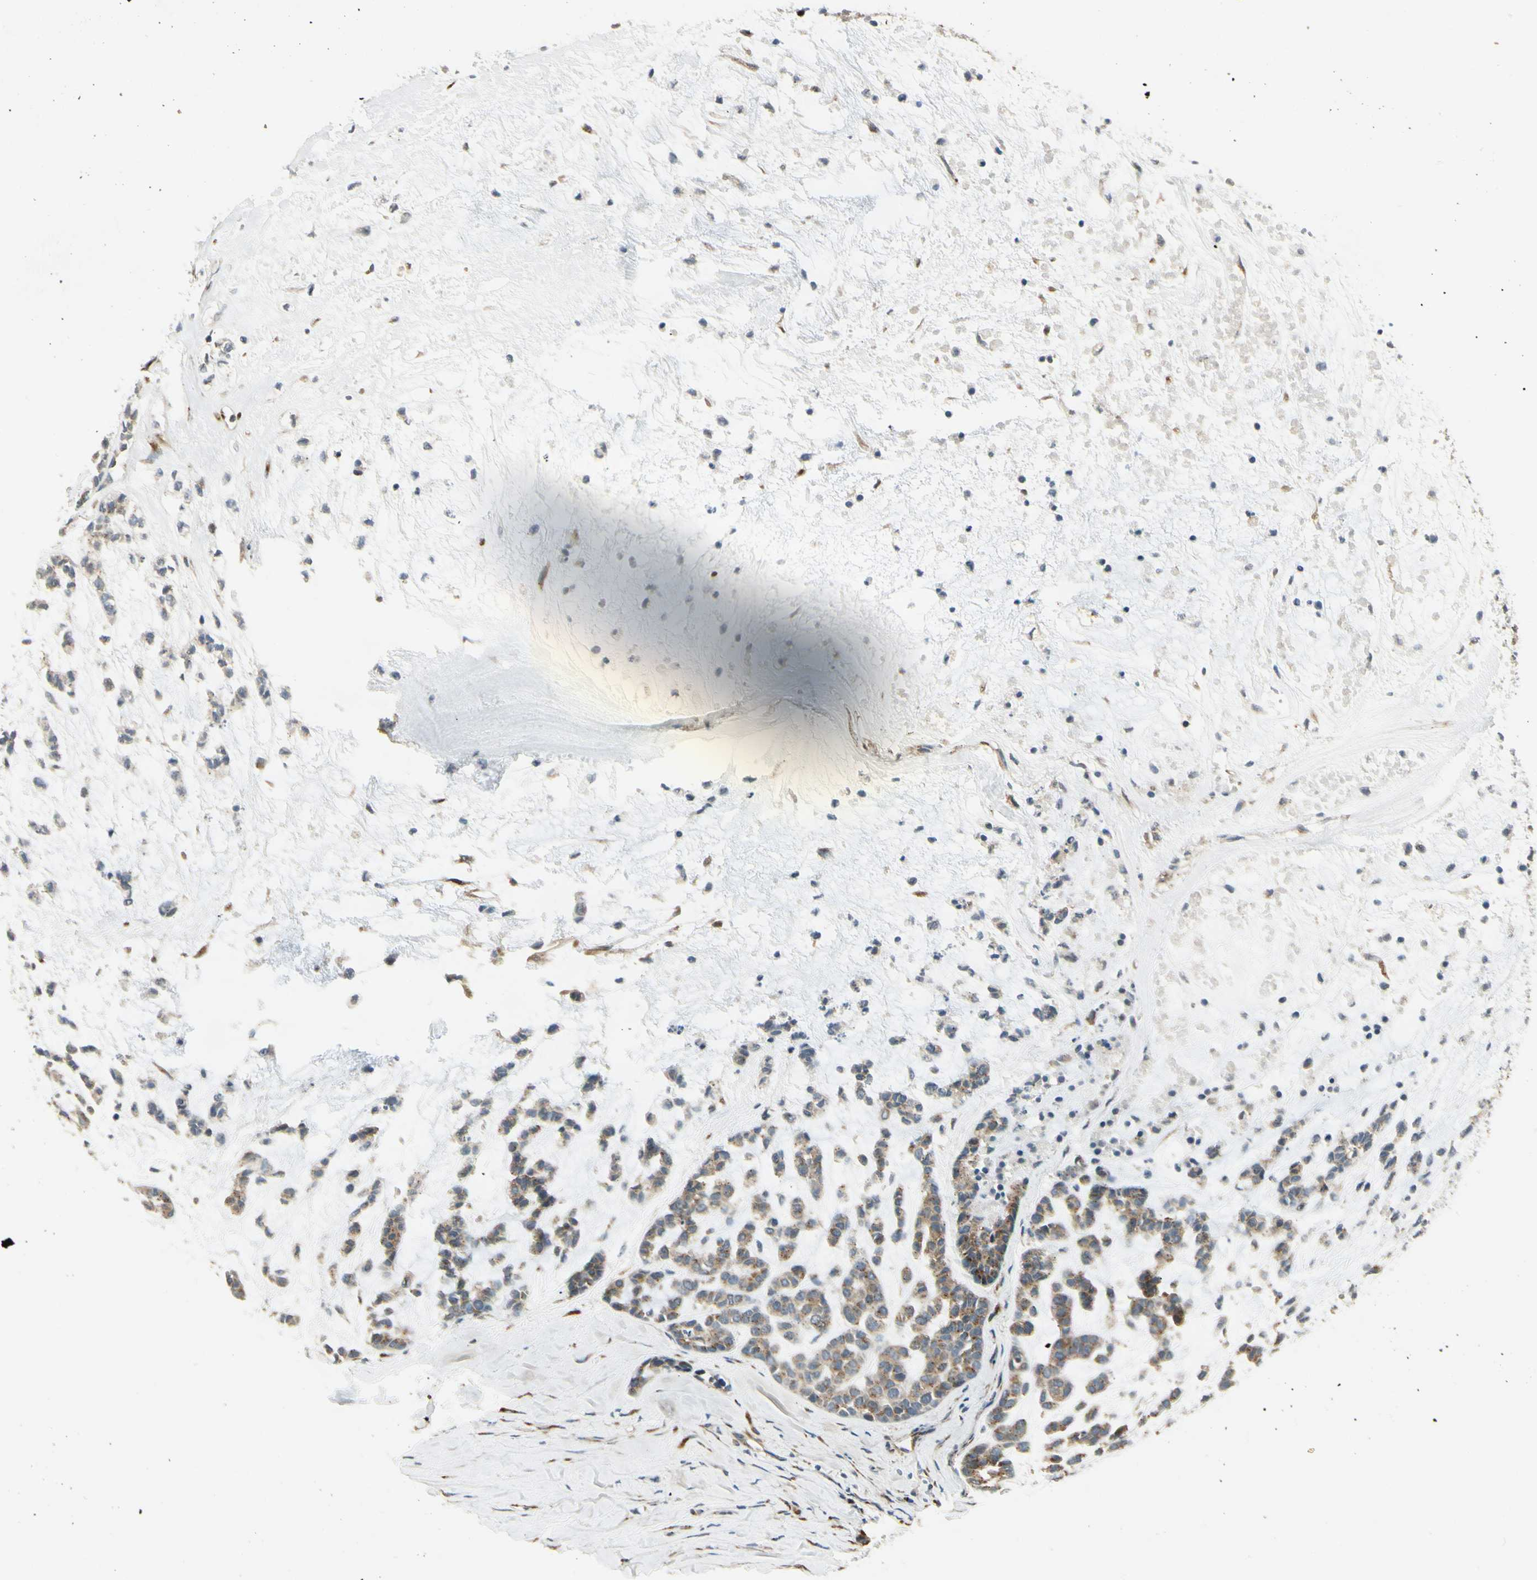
{"staining": {"intensity": "moderate", "quantity": ">75%", "location": "cytoplasmic/membranous"}, "tissue": "head and neck cancer", "cell_type": "Tumor cells", "image_type": "cancer", "snomed": [{"axis": "morphology", "description": "Adenocarcinoma, NOS"}, {"axis": "morphology", "description": "Adenoma, NOS"}, {"axis": "topography", "description": "Head-Neck"}], "caption": "Head and neck cancer stained with a brown dye displays moderate cytoplasmic/membranous positive staining in approximately >75% of tumor cells.", "gene": "MANSC1", "patient": {"sex": "female", "age": 55}}